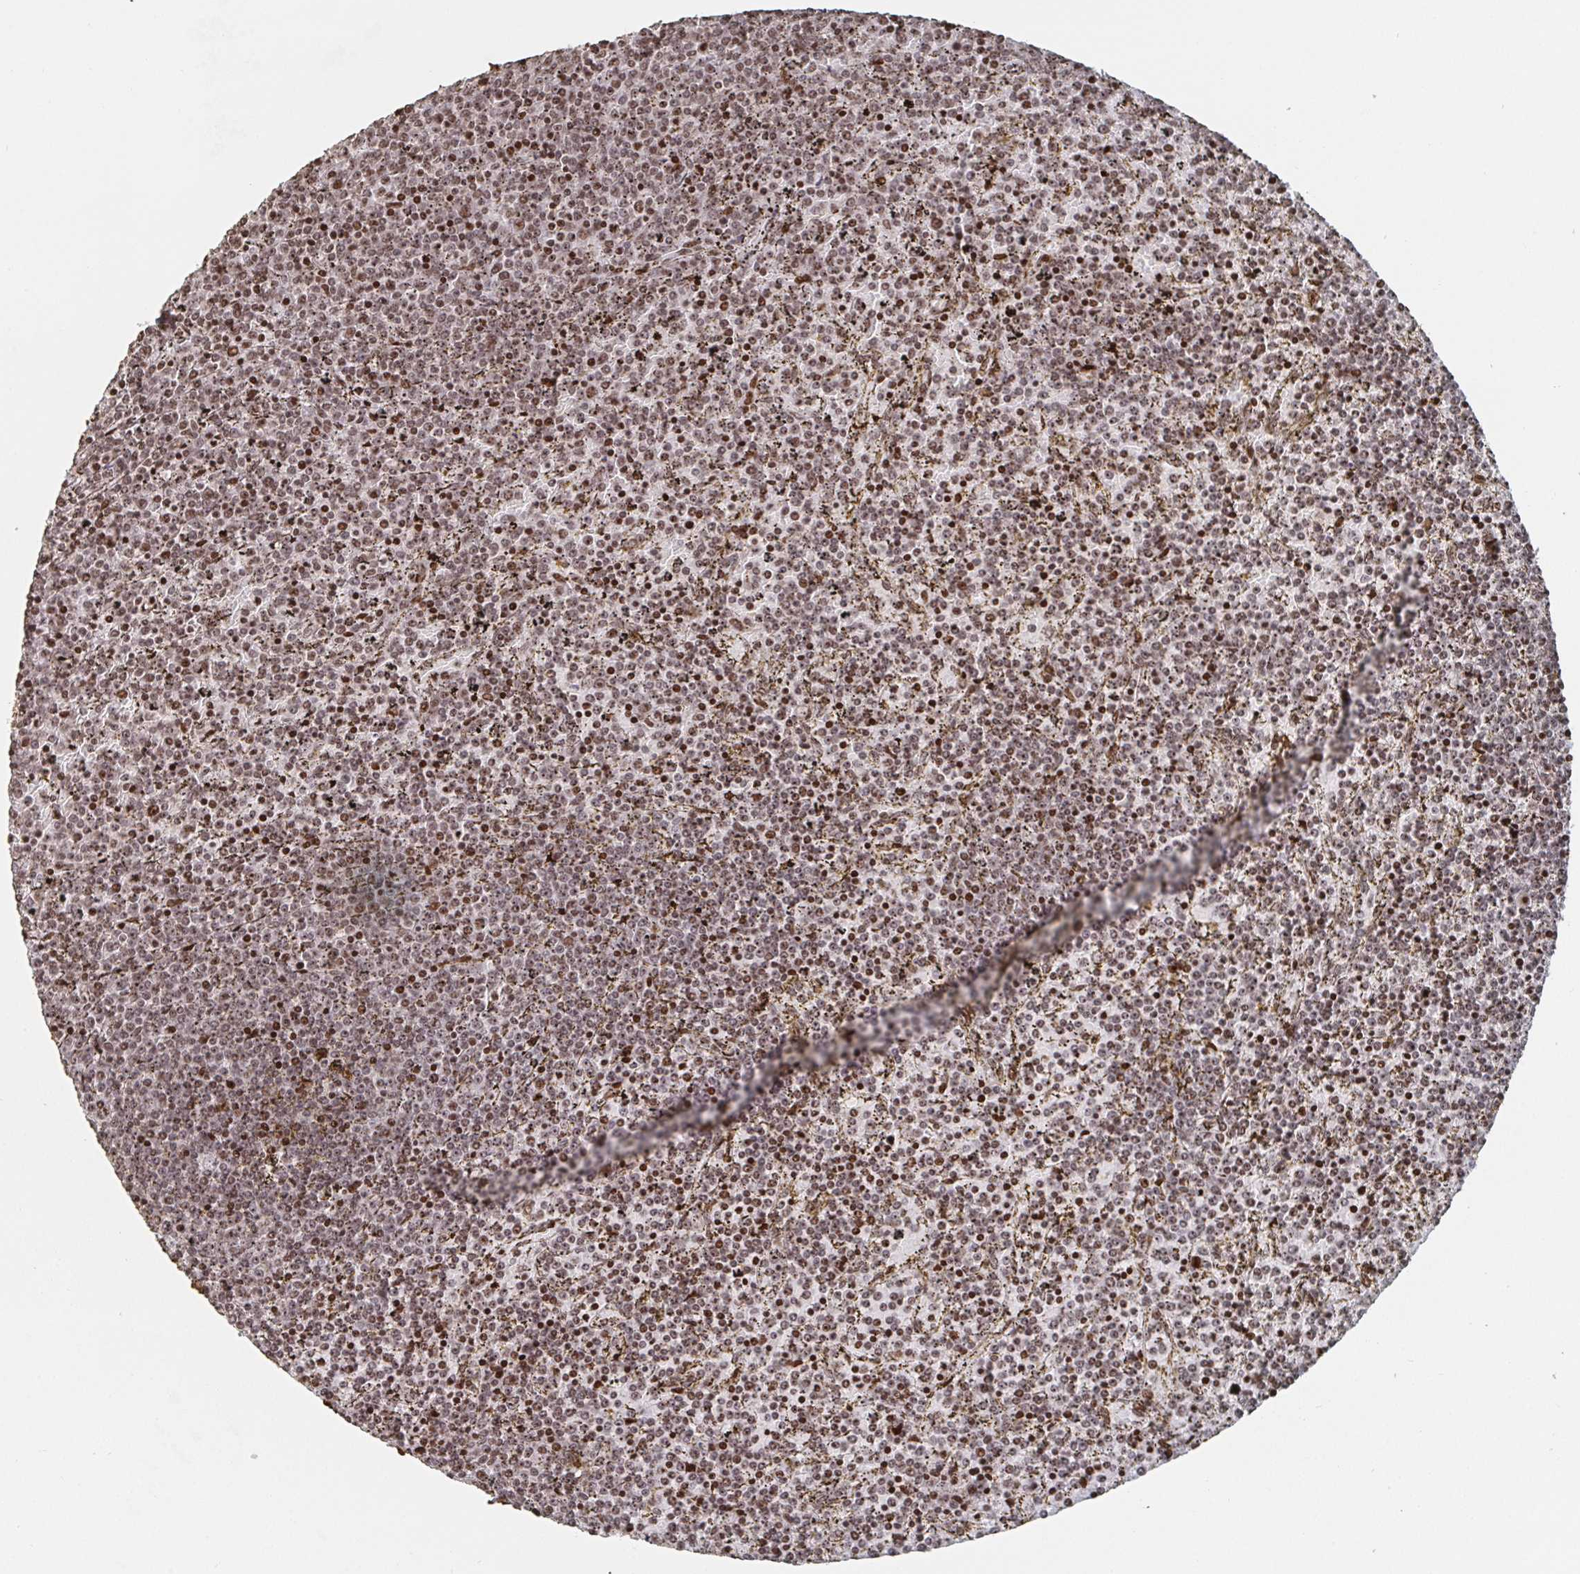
{"staining": {"intensity": "moderate", "quantity": ">75%", "location": "nuclear"}, "tissue": "lymphoma", "cell_type": "Tumor cells", "image_type": "cancer", "snomed": [{"axis": "morphology", "description": "Malignant lymphoma, non-Hodgkin's type, Low grade"}, {"axis": "topography", "description": "Spleen"}], "caption": "Immunohistochemical staining of malignant lymphoma, non-Hodgkin's type (low-grade) reveals moderate nuclear protein positivity in about >75% of tumor cells.", "gene": "ZDHHC12", "patient": {"sex": "female", "age": 77}}